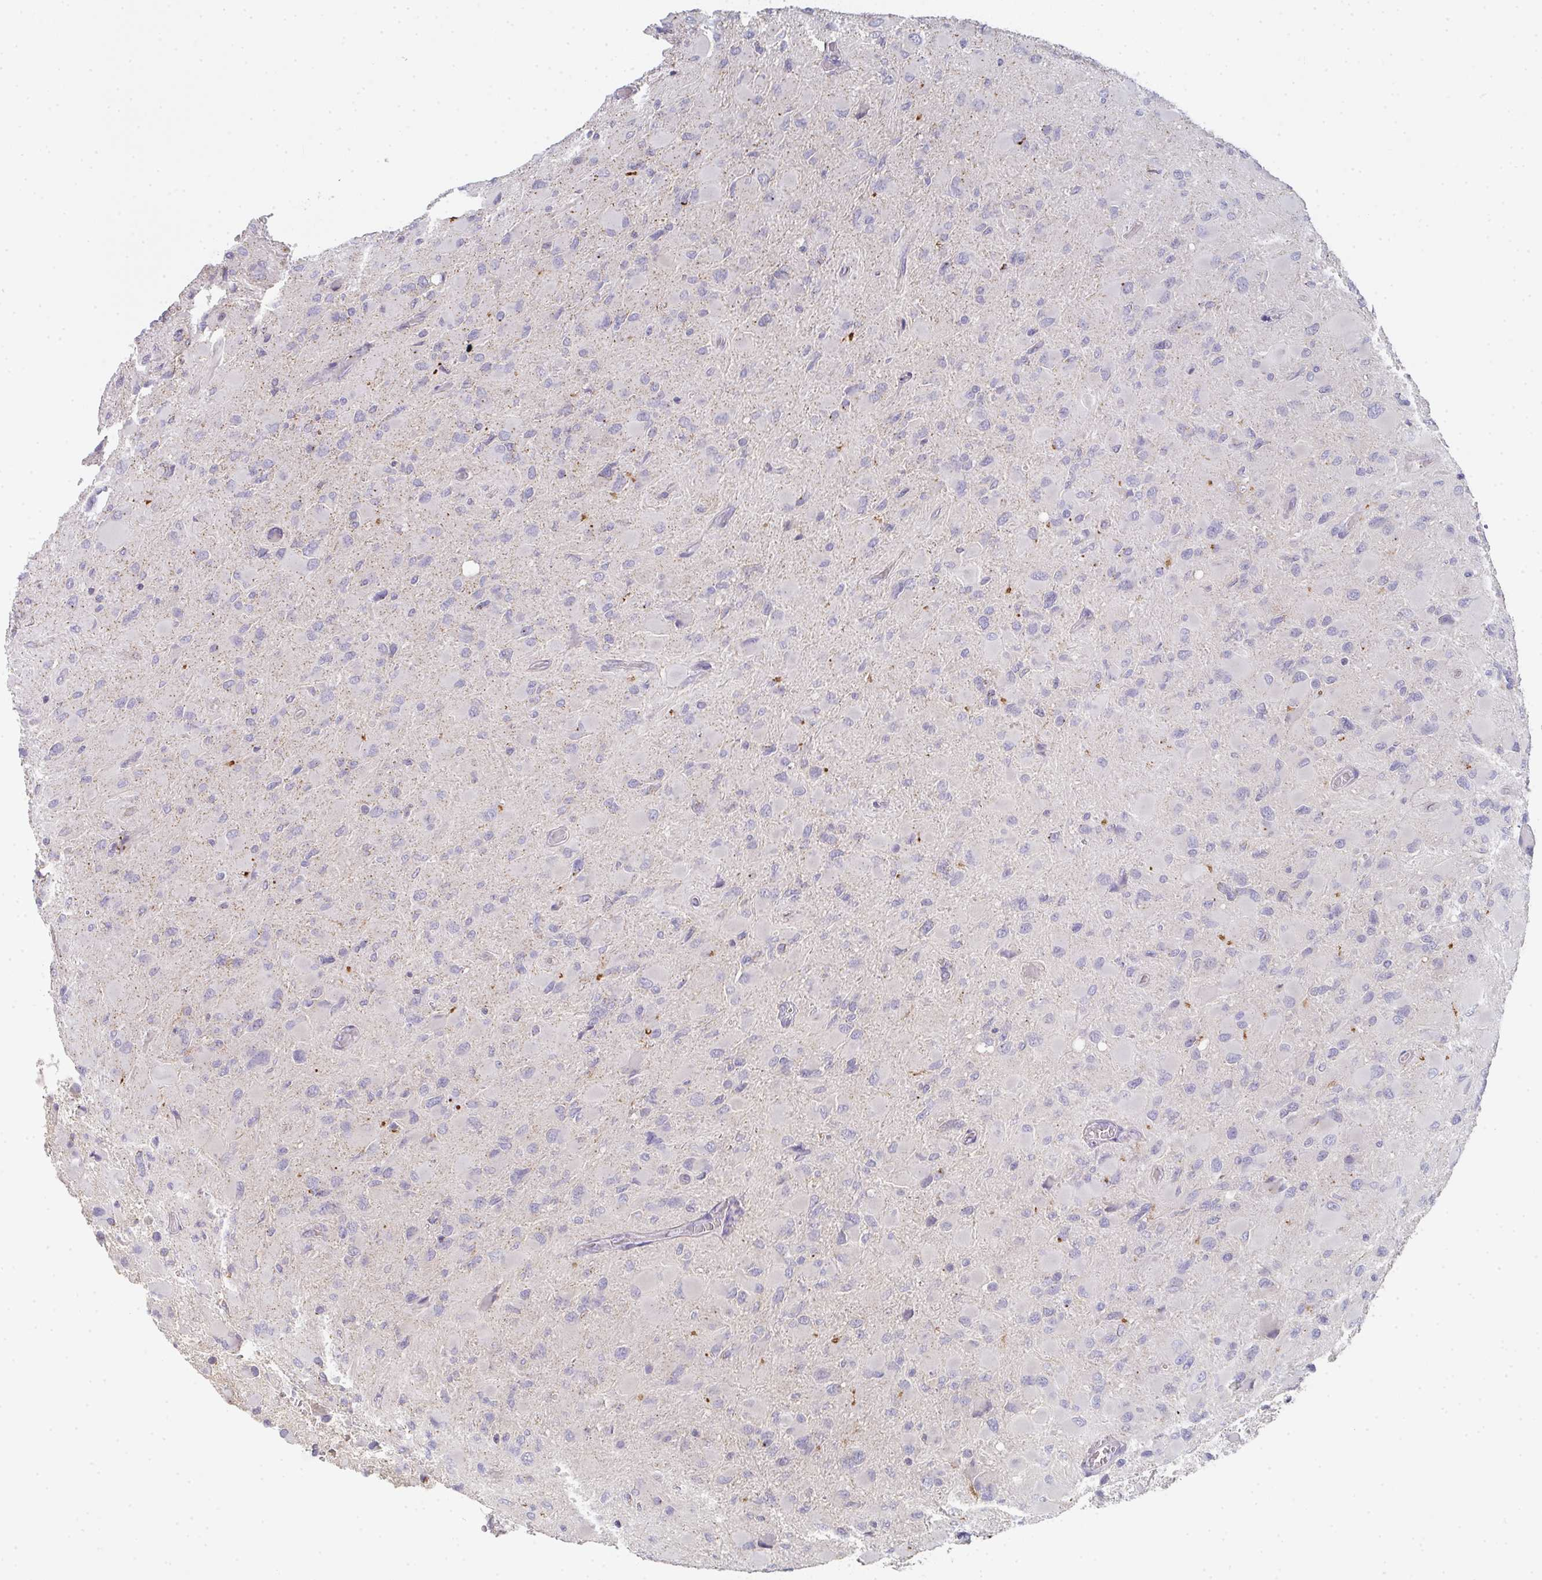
{"staining": {"intensity": "negative", "quantity": "none", "location": "none"}, "tissue": "glioma", "cell_type": "Tumor cells", "image_type": "cancer", "snomed": [{"axis": "morphology", "description": "Glioma, malignant, High grade"}, {"axis": "topography", "description": "Cerebral cortex"}], "caption": "There is no significant positivity in tumor cells of glioma.", "gene": "CHMP5", "patient": {"sex": "female", "age": 36}}